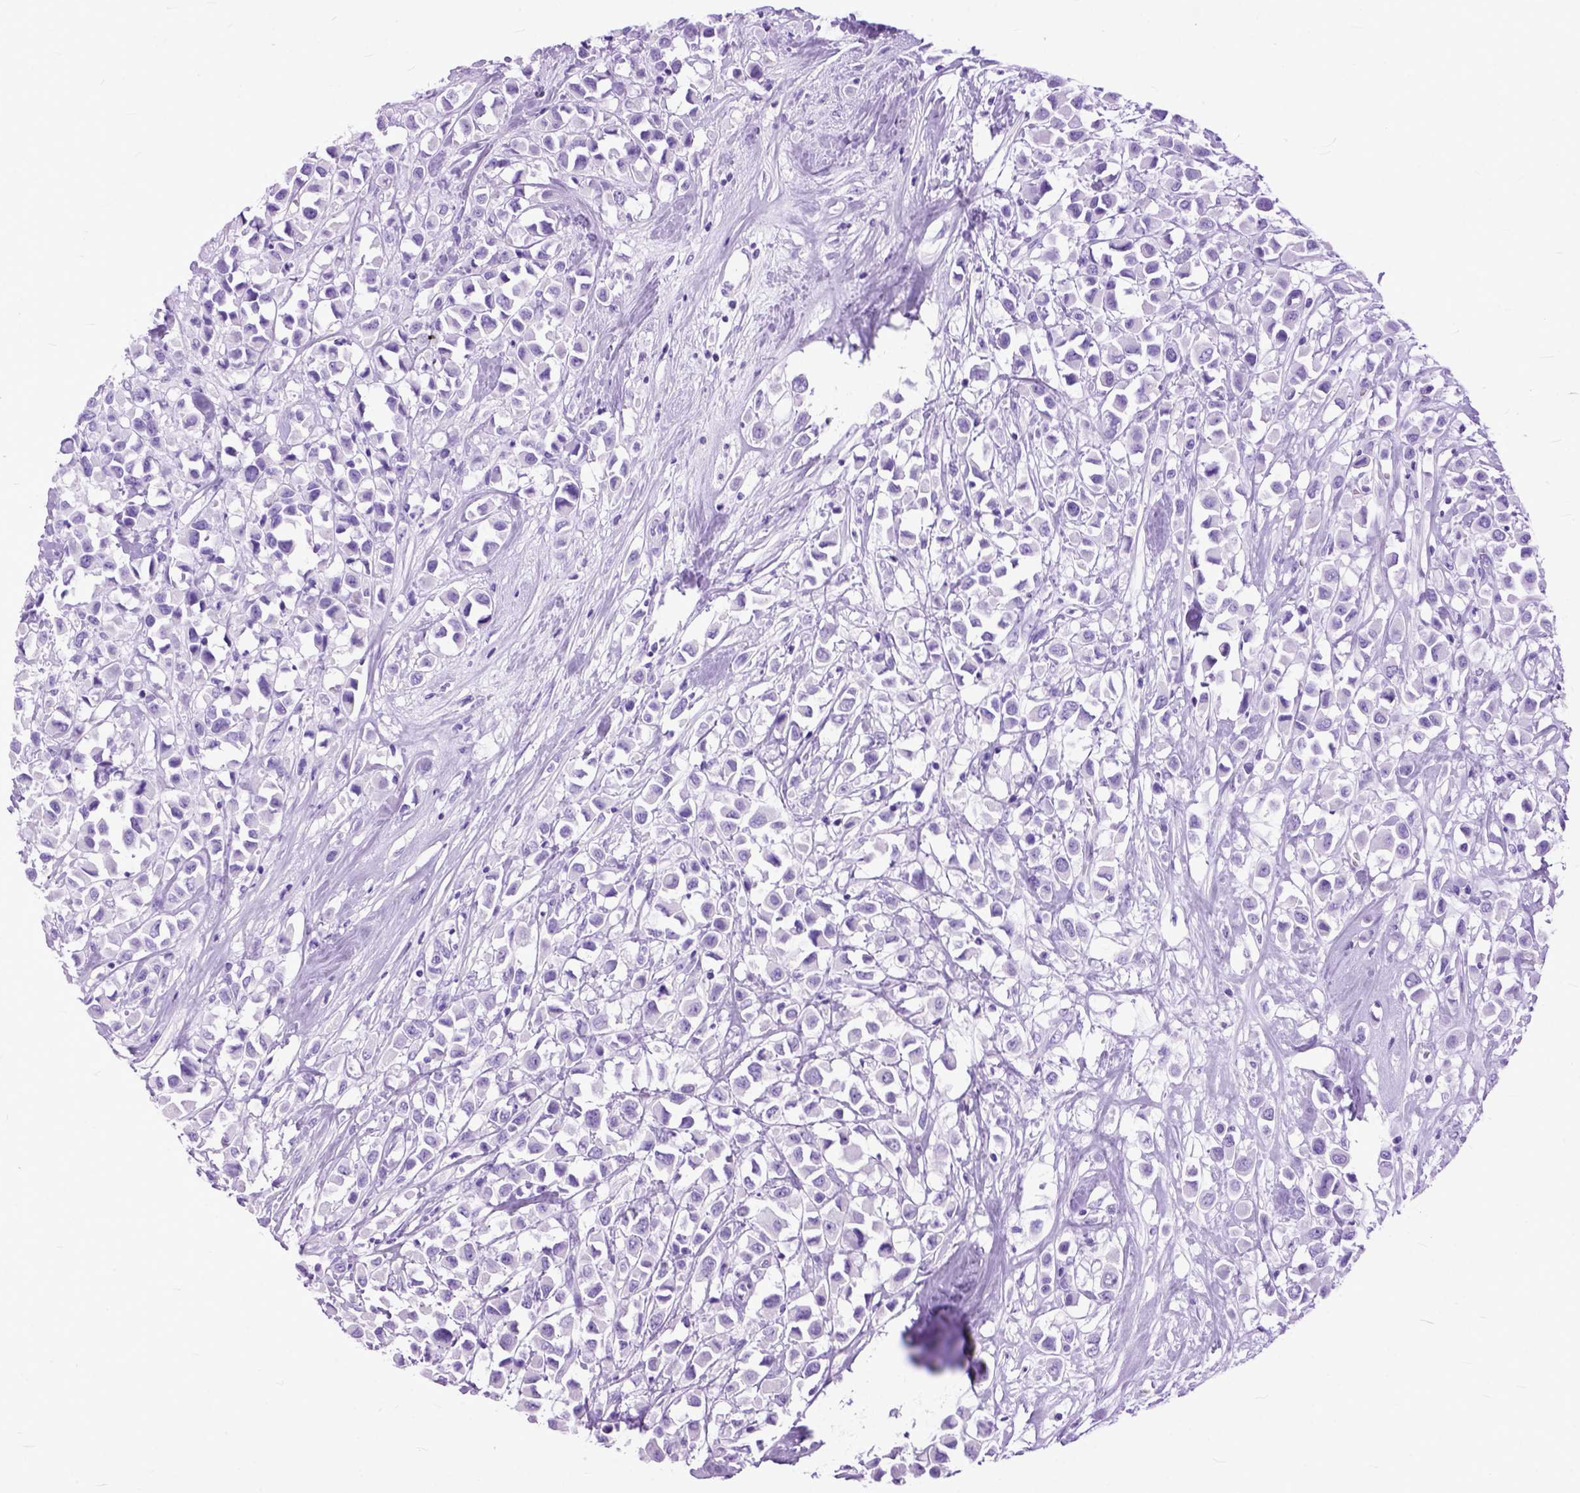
{"staining": {"intensity": "negative", "quantity": "none", "location": "none"}, "tissue": "breast cancer", "cell_type": "Tumor cells", "image_type": "cancer", "snomed": [{"axis": "morphology", "description": "Duct carcinoma"}, {"axis": "topography", "description": "Breast"}], "caption": "Histopathology image shows no protein staining in tumor cells of breast invasive ductal carcinoma tissue.", "gene": "GNGT1", "patient": {"sex": "female", "age": 61}}